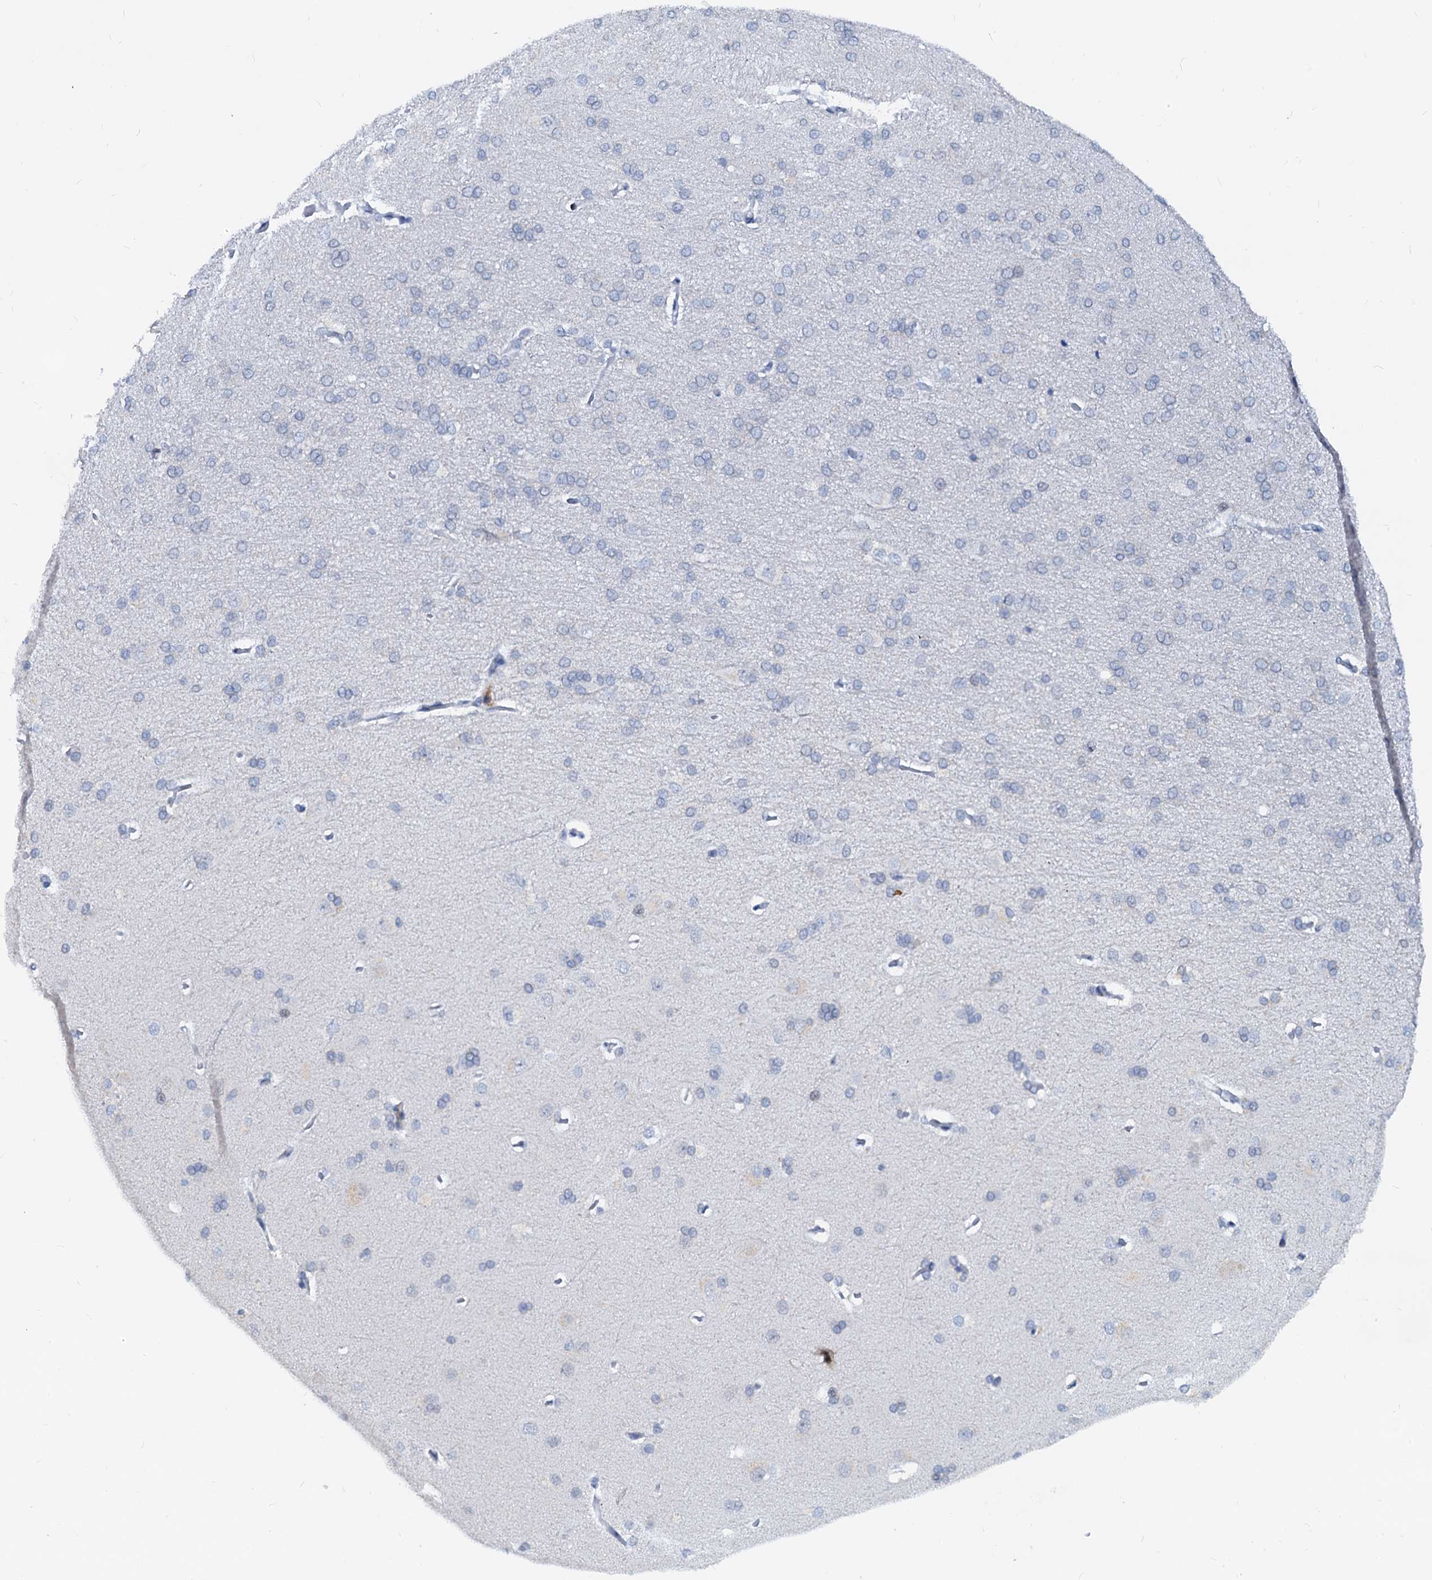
{"staining": {"intensity": "negative", "quantity": "none", "location": "none"}, "tissue": "cerebral cortex", "cell_type": "Endothelial cells", "image_type": "normal", "snomed": [{"axis": "morphology", "description": "Normal tissue, NOS"}, {"axis": "topography", "description": "Cerebral cortex"}], "caption": "The image displays no significant positivity in endothelial cells of cerebral cortex. (DAB (3,3'-diaminobenzidine) IHC, high magnification).", "gene": "PTGES3", "patient": {"sex": "male", "age": 62}}